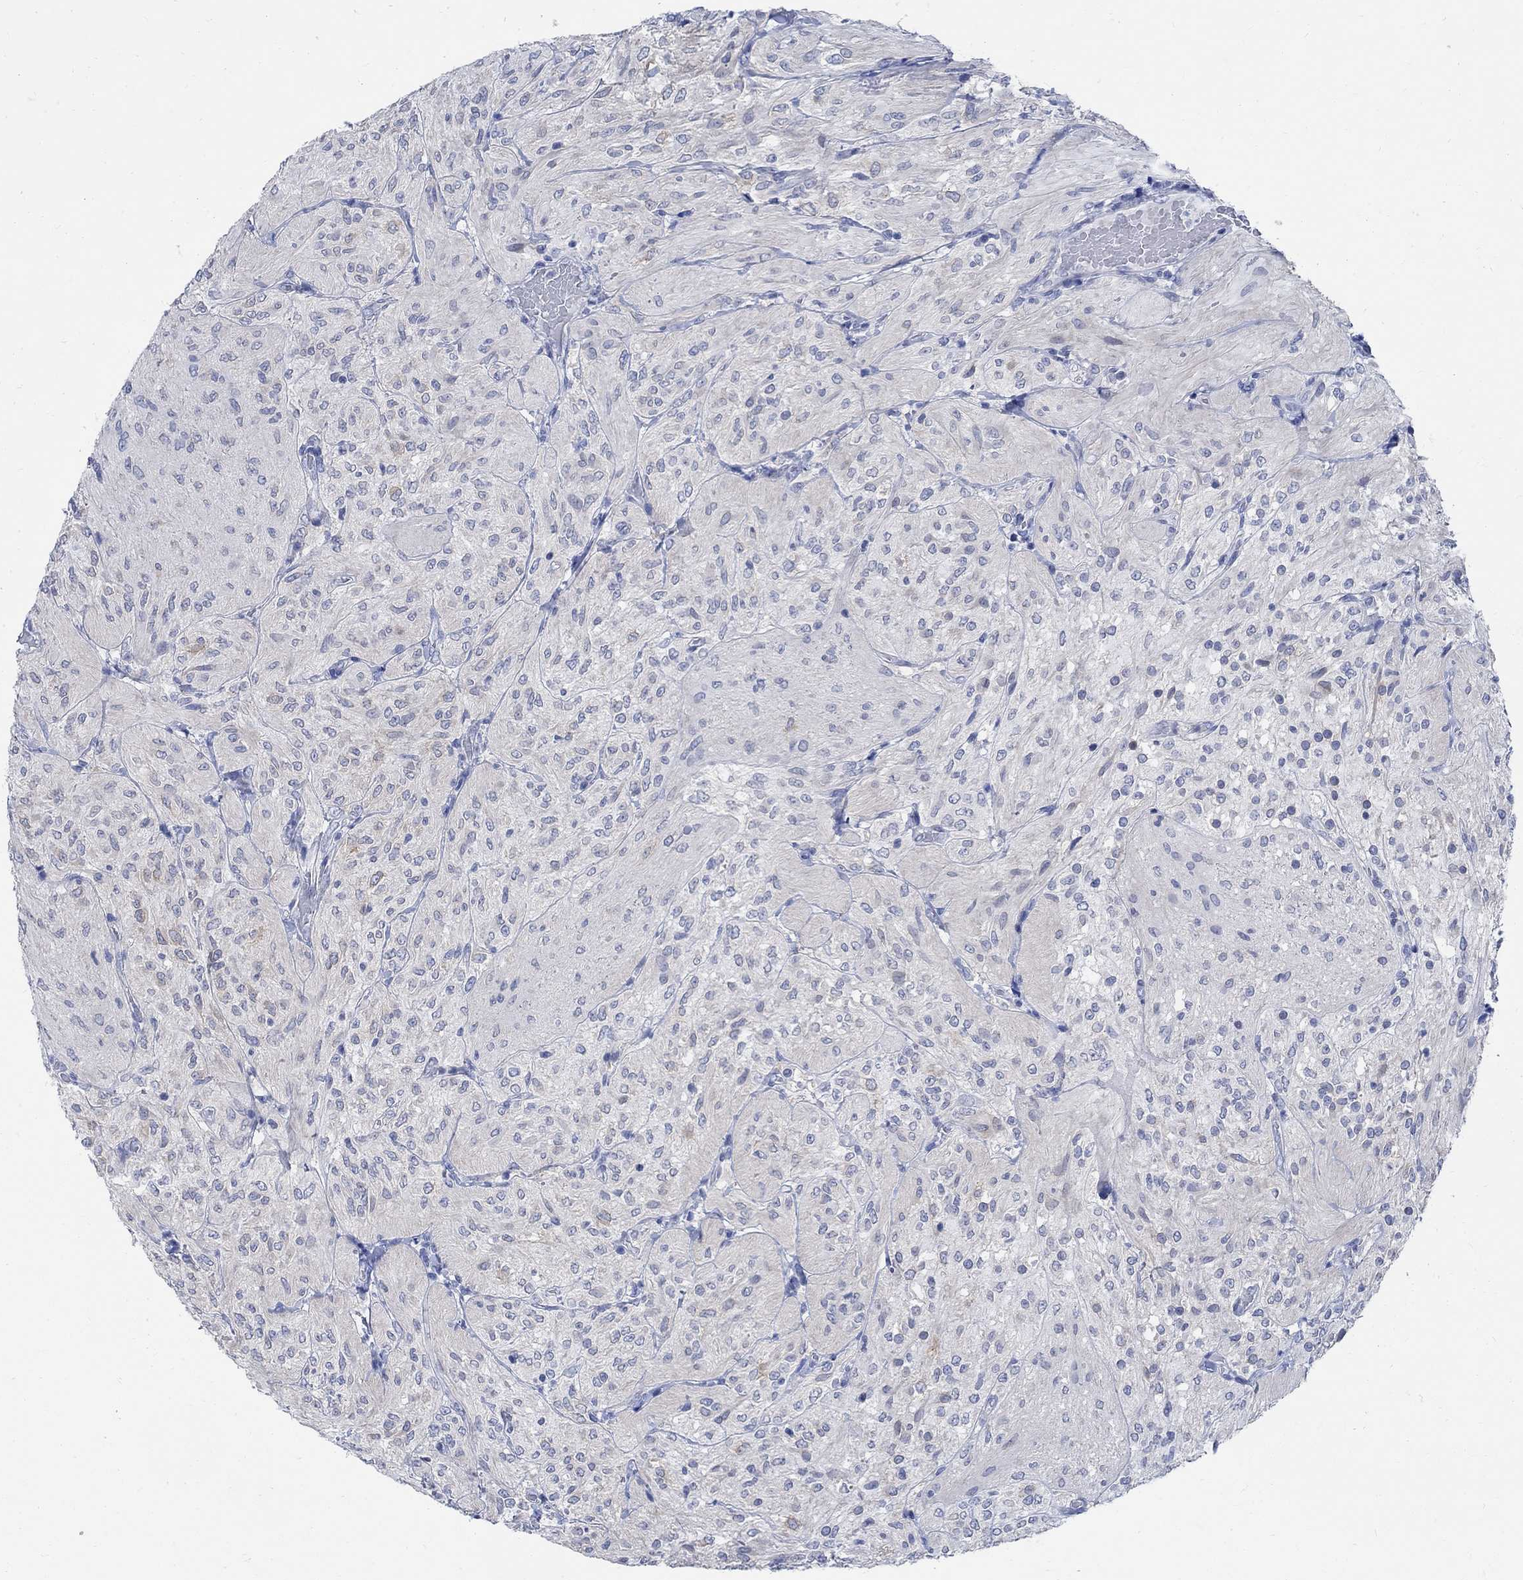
{"staining": {"intensity": "negative", "quantity": "none", "location": "none"}, "tissue": "glioma", "cell_type": "Tumor cells", "image_type": "cancer", "snomed": [{"axis": "morphology", "description": "Glioma, malignant, Low grade"}, {"axis": "topography", "description": "Brain"}], "caption": "This is an IHC micrograph of malignant glioma (low-grade). There is no expression in tumor cells.", "gene": "CAMK2N1", "patient": {"sex": "male", "age": 3}}